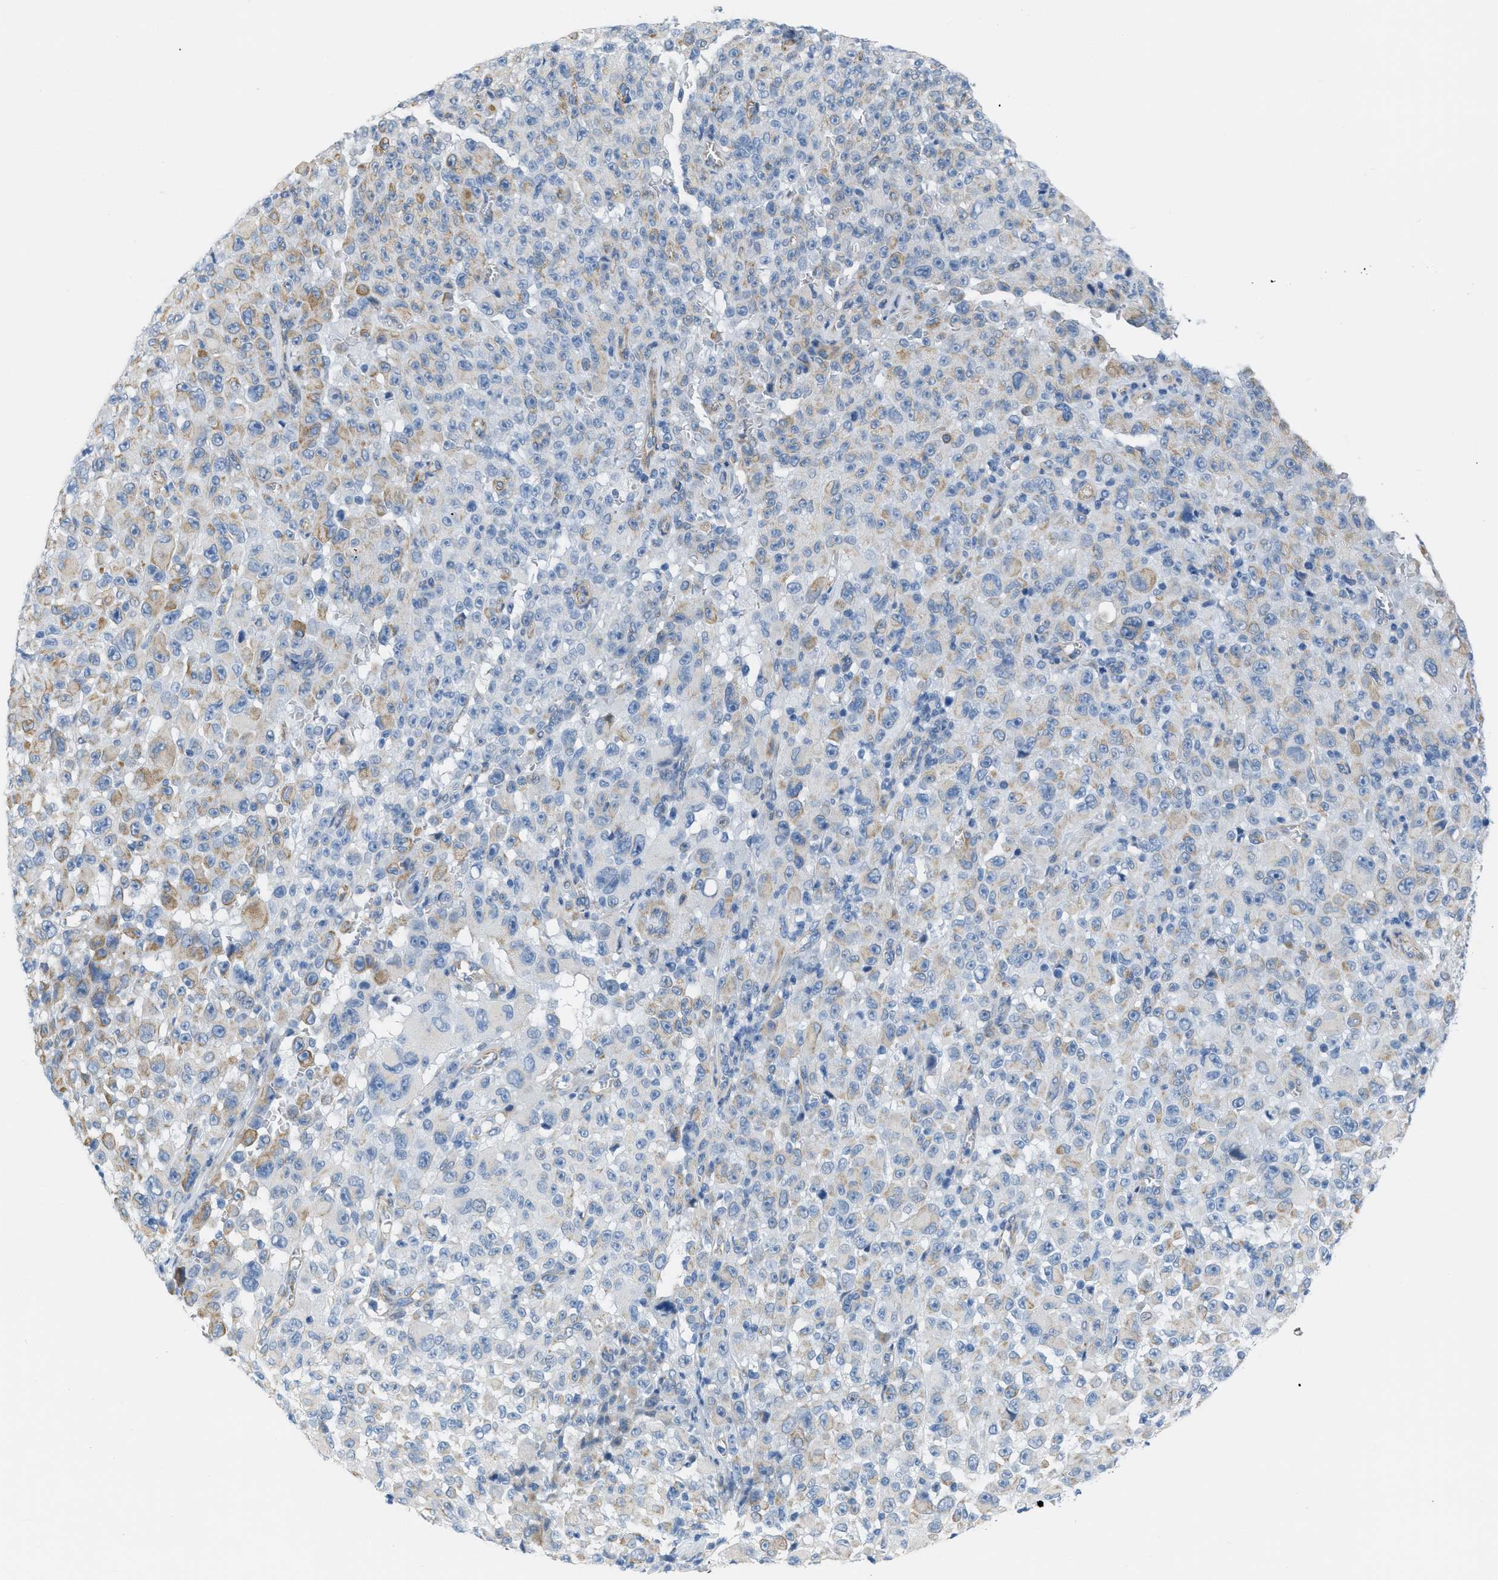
{"staining": {"intensity": "negative", "quantity": "none", "location": "none"}, "tissue": "melanoma", "cell_type": "Tumor cells", "image_type": "cancer", "snomed": [{"axis": "morphology", "description": "Malignant melanoma, NOS"}, {"axis": "topography", "description": "Skin"}], "caption": "DAB immunohistochemical staining of malignant melanoma shows no significant positivity in tumor cells. The staining was performed using DAB to visualize the protein expression in brown, while the nuclei were stained in blue with hematoxylin (Magnification: 20x).", "gene": "SLC12A1", "patient": {"sex": "female", "age": 82}}